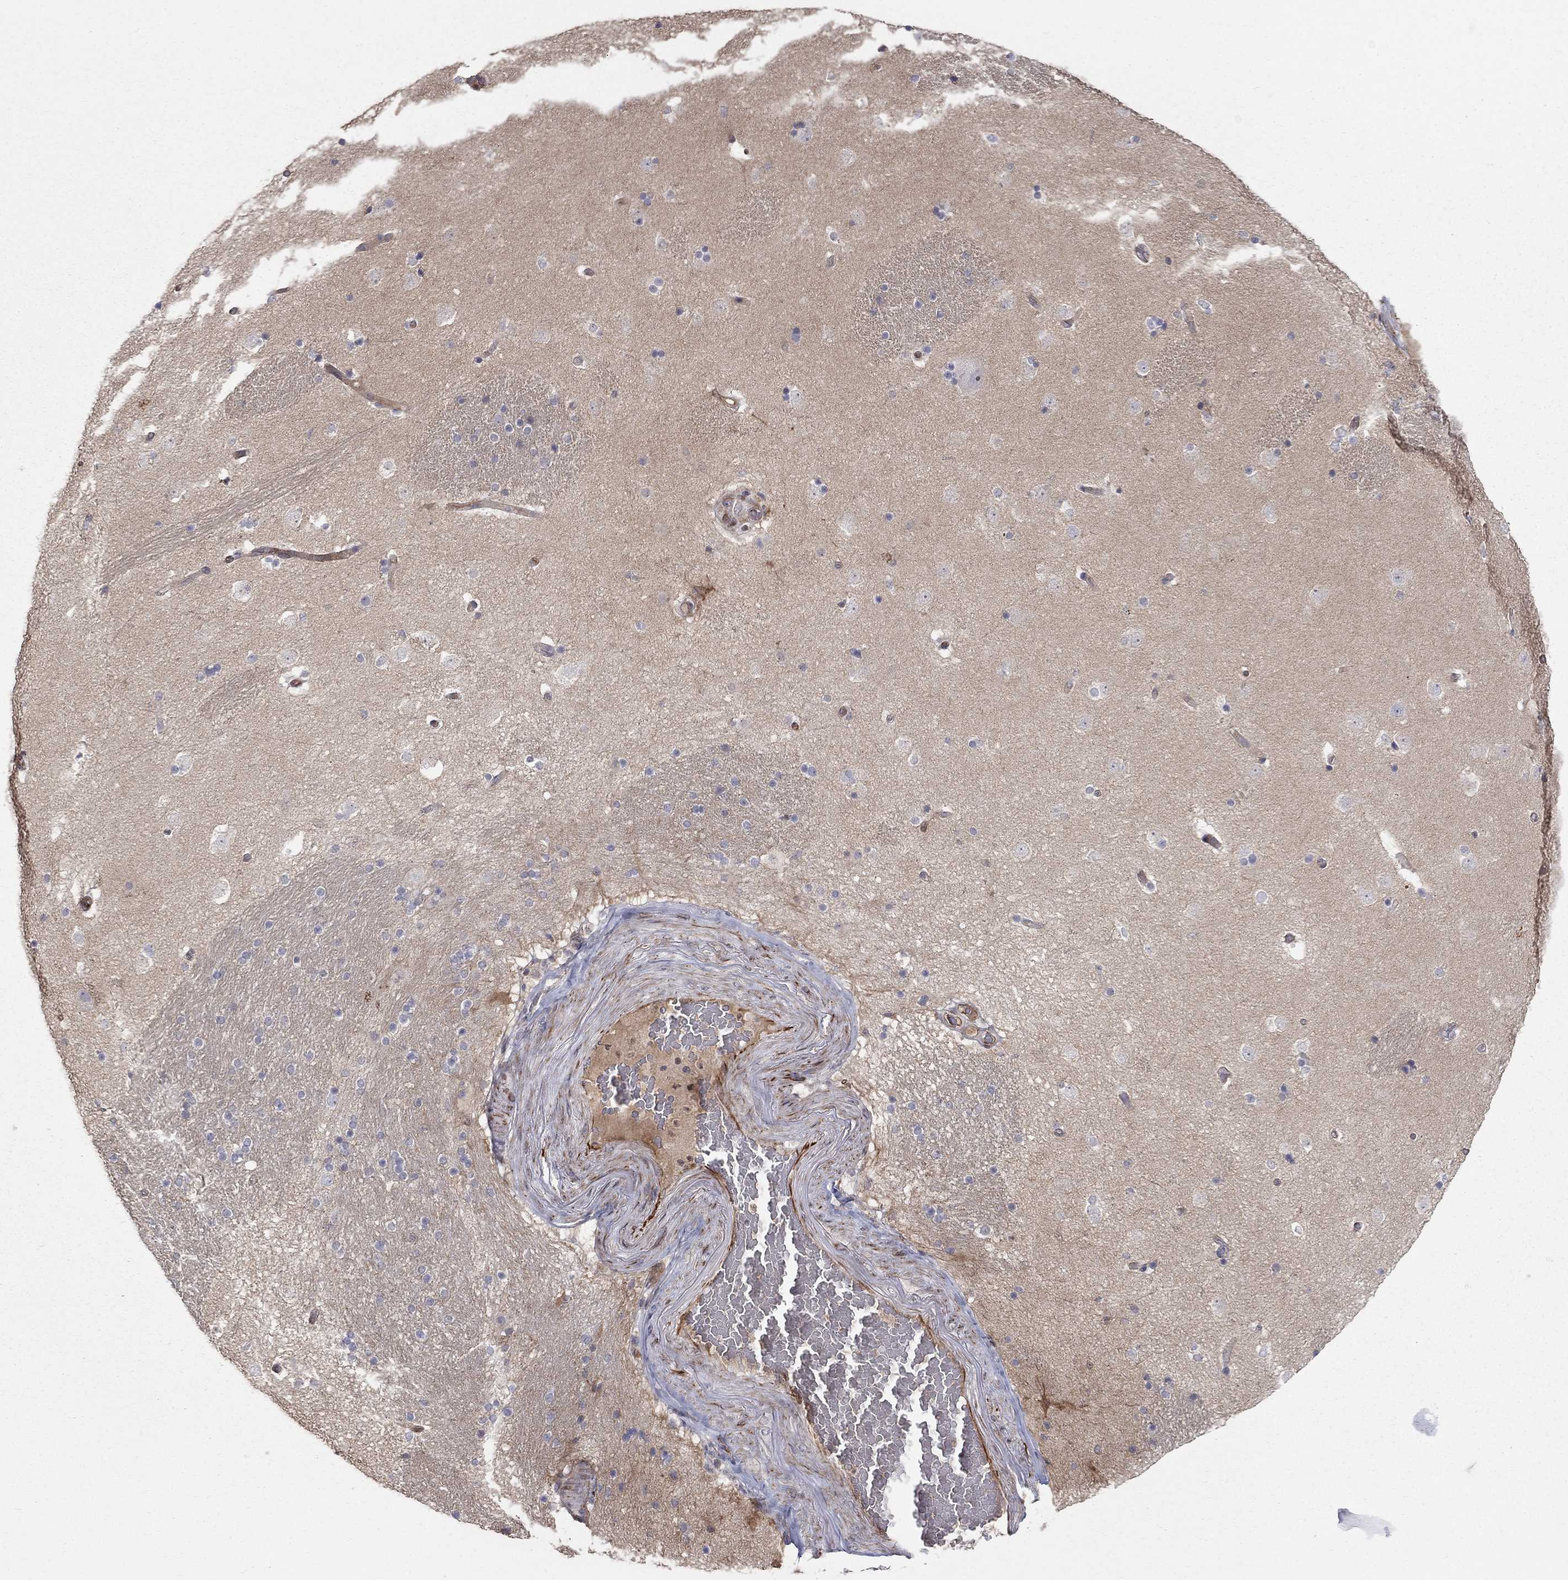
{"staining": {"intensity": "negative", "quantity": "none", "location": "none"}, "tissue": "caudate", "cell_type": "Glial cells", "image_type": "normal", "snomed": [{"axis": "morphology", "description": "Normal tissue, NOS"}, {"axis": "topography", "description": "Lateral ventricle wall"}], "caption": "The histopathology image reveals no staining of glial cells in unremarkable caudate.", "gene": "MSRA", "patient": {"sex": "male", "age": 51}}